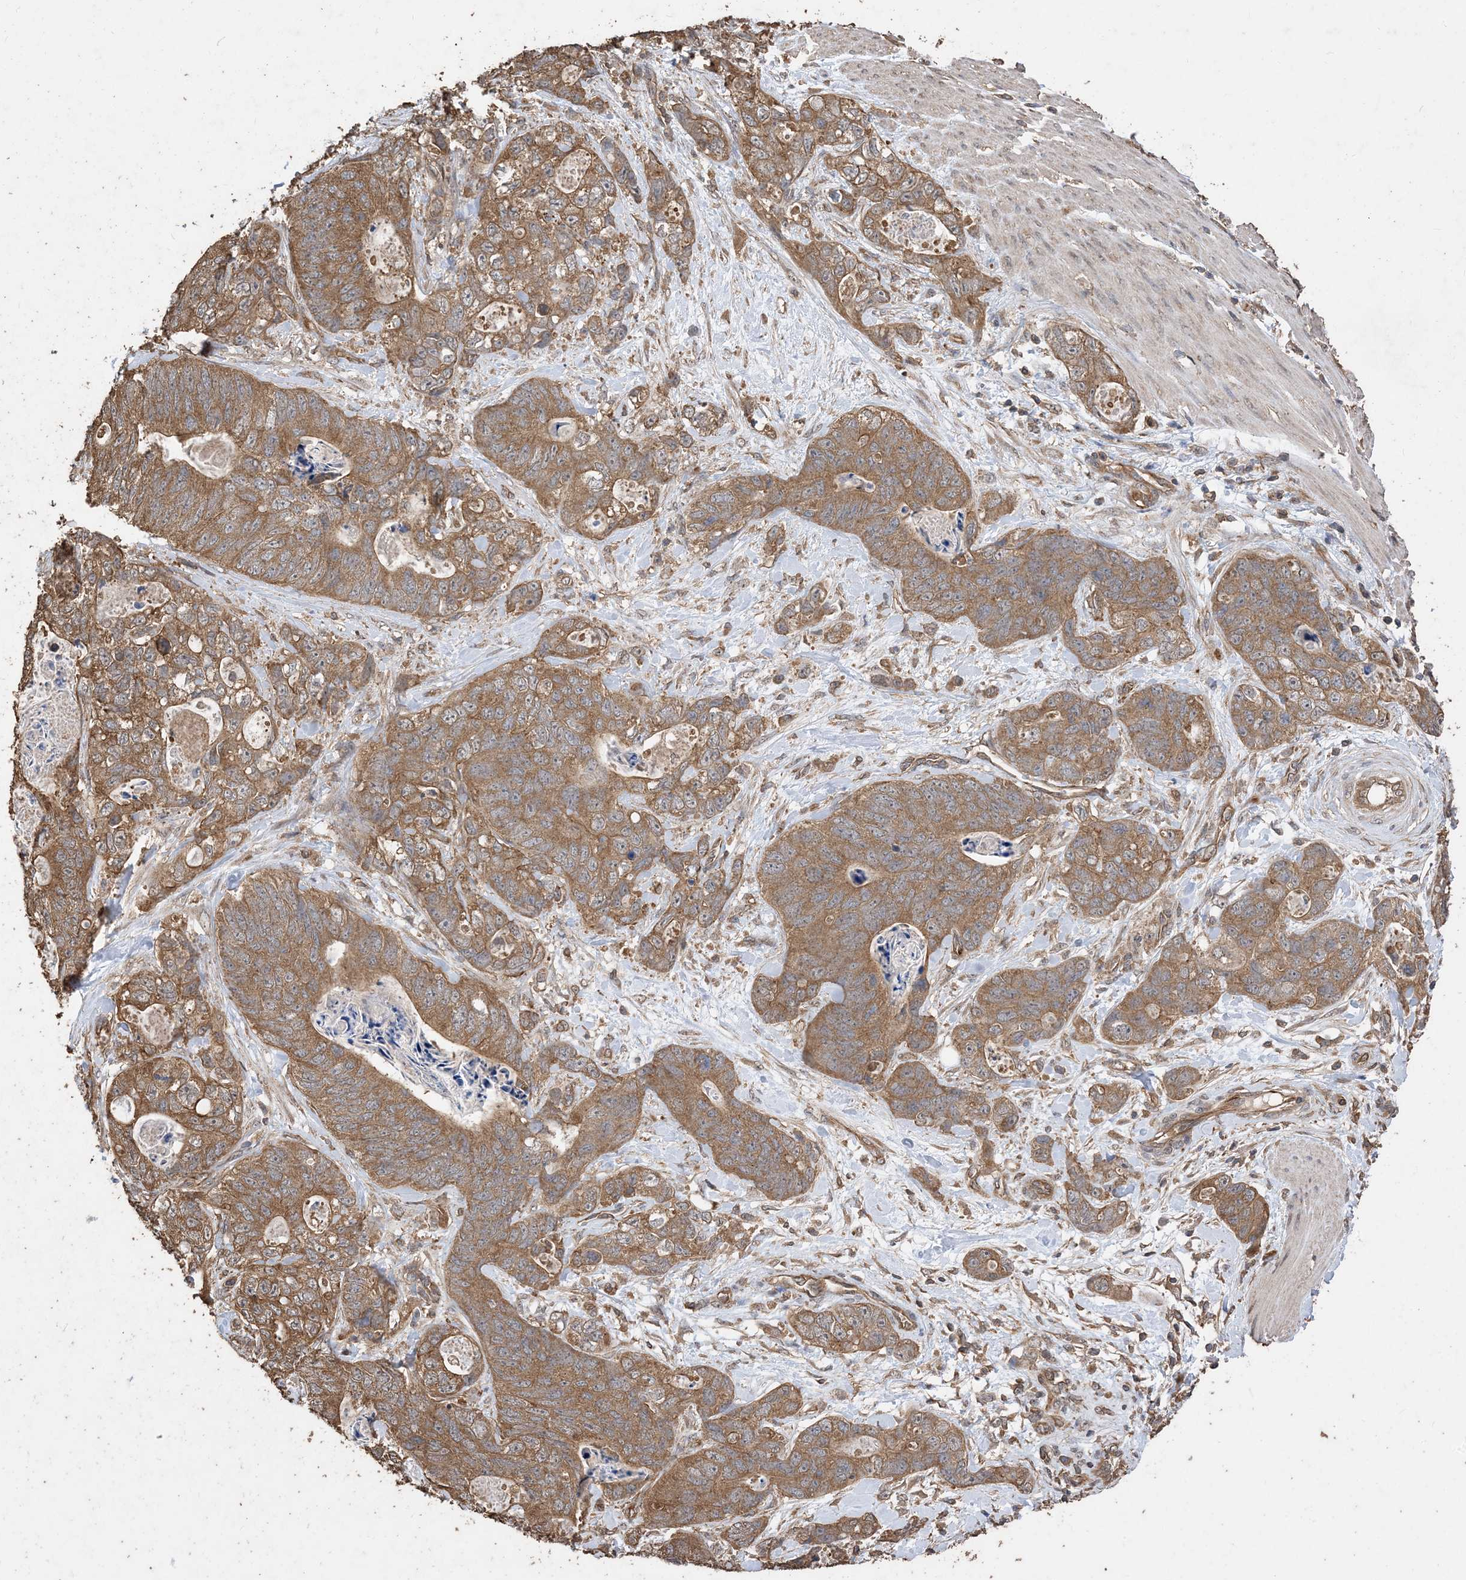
{"staining": {"intensity": "moderate", "quantity": ">75%", "location": "cytoplasmic/membranous"}, "tissue": "stomach cancer", "cell_type": "Tumor cells", "image_type": "cancer", "snomed": [{"axis": "morphology", "description": "Normal tissue, NOS"}, {"axis": "morphology", "description": "Adenocarcinoma, NOS"}, {"axis": "topography", "description": "Stomach"}], "caption": "This micrograph shows IHC staining of human stomach adenocarcinoma, with medium moderate cytoplasmic/membranous staining in approximately >75% of tumor cells.", "gene": "ZKSCAN5", "patient": {"sex": "female", "age": 89}}